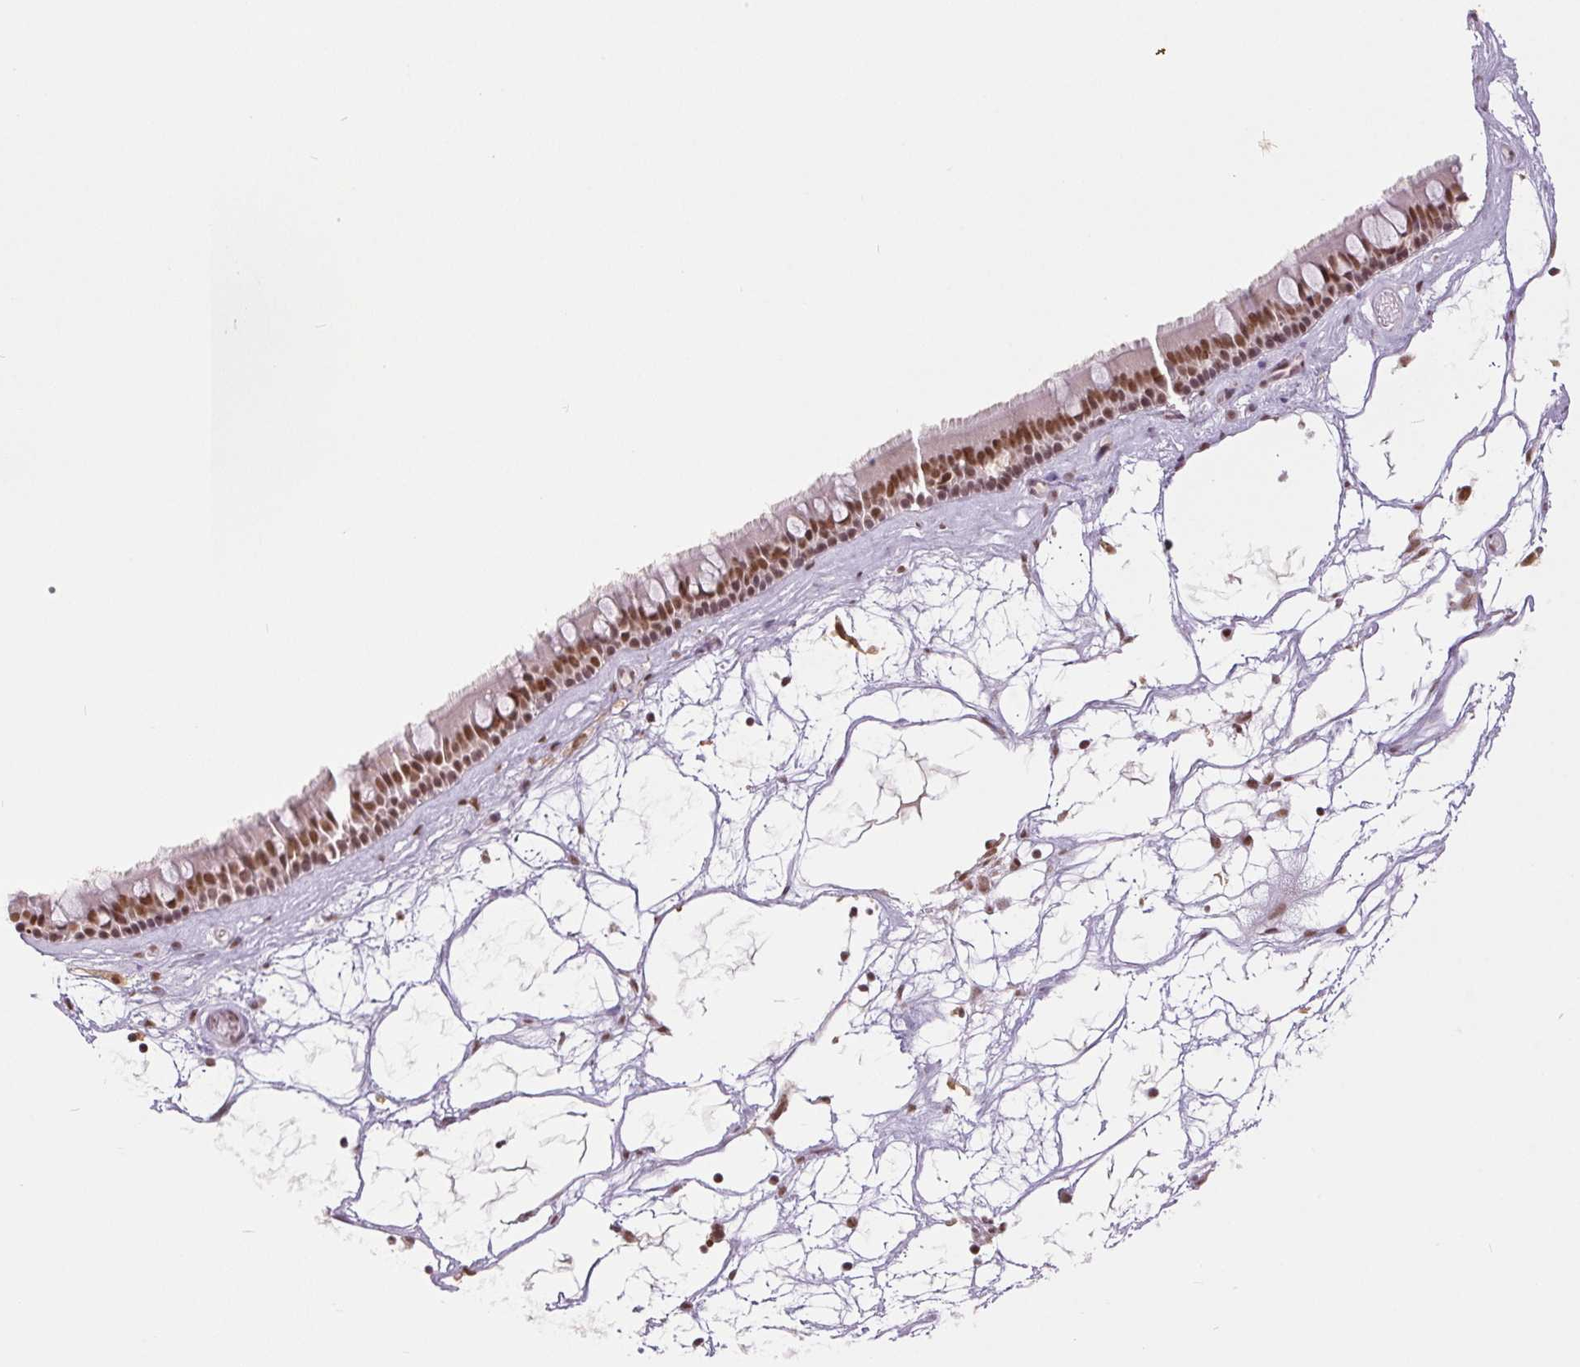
{"staining": {"intensity": "moderate", "quantity": ">75%", "location": "nuclear"}, "tissue": "nasopharynx", "cell_type": "Respiratory epithelial cells", "image_type": "normal", "snomed": [{"axis": "morphology", "description": "Normal tissue, NOS"}, {"axis": "topography", "description": "Nasopharynx"}], "caption": "About >75% of respiratory epithelial cells in benign nasopharynx reveal moderate nuclear protein expression as visualized by brown immunohistochemical staining.", "gene": "SMIM6", "patient": {"sex": "male", "age": 68}}